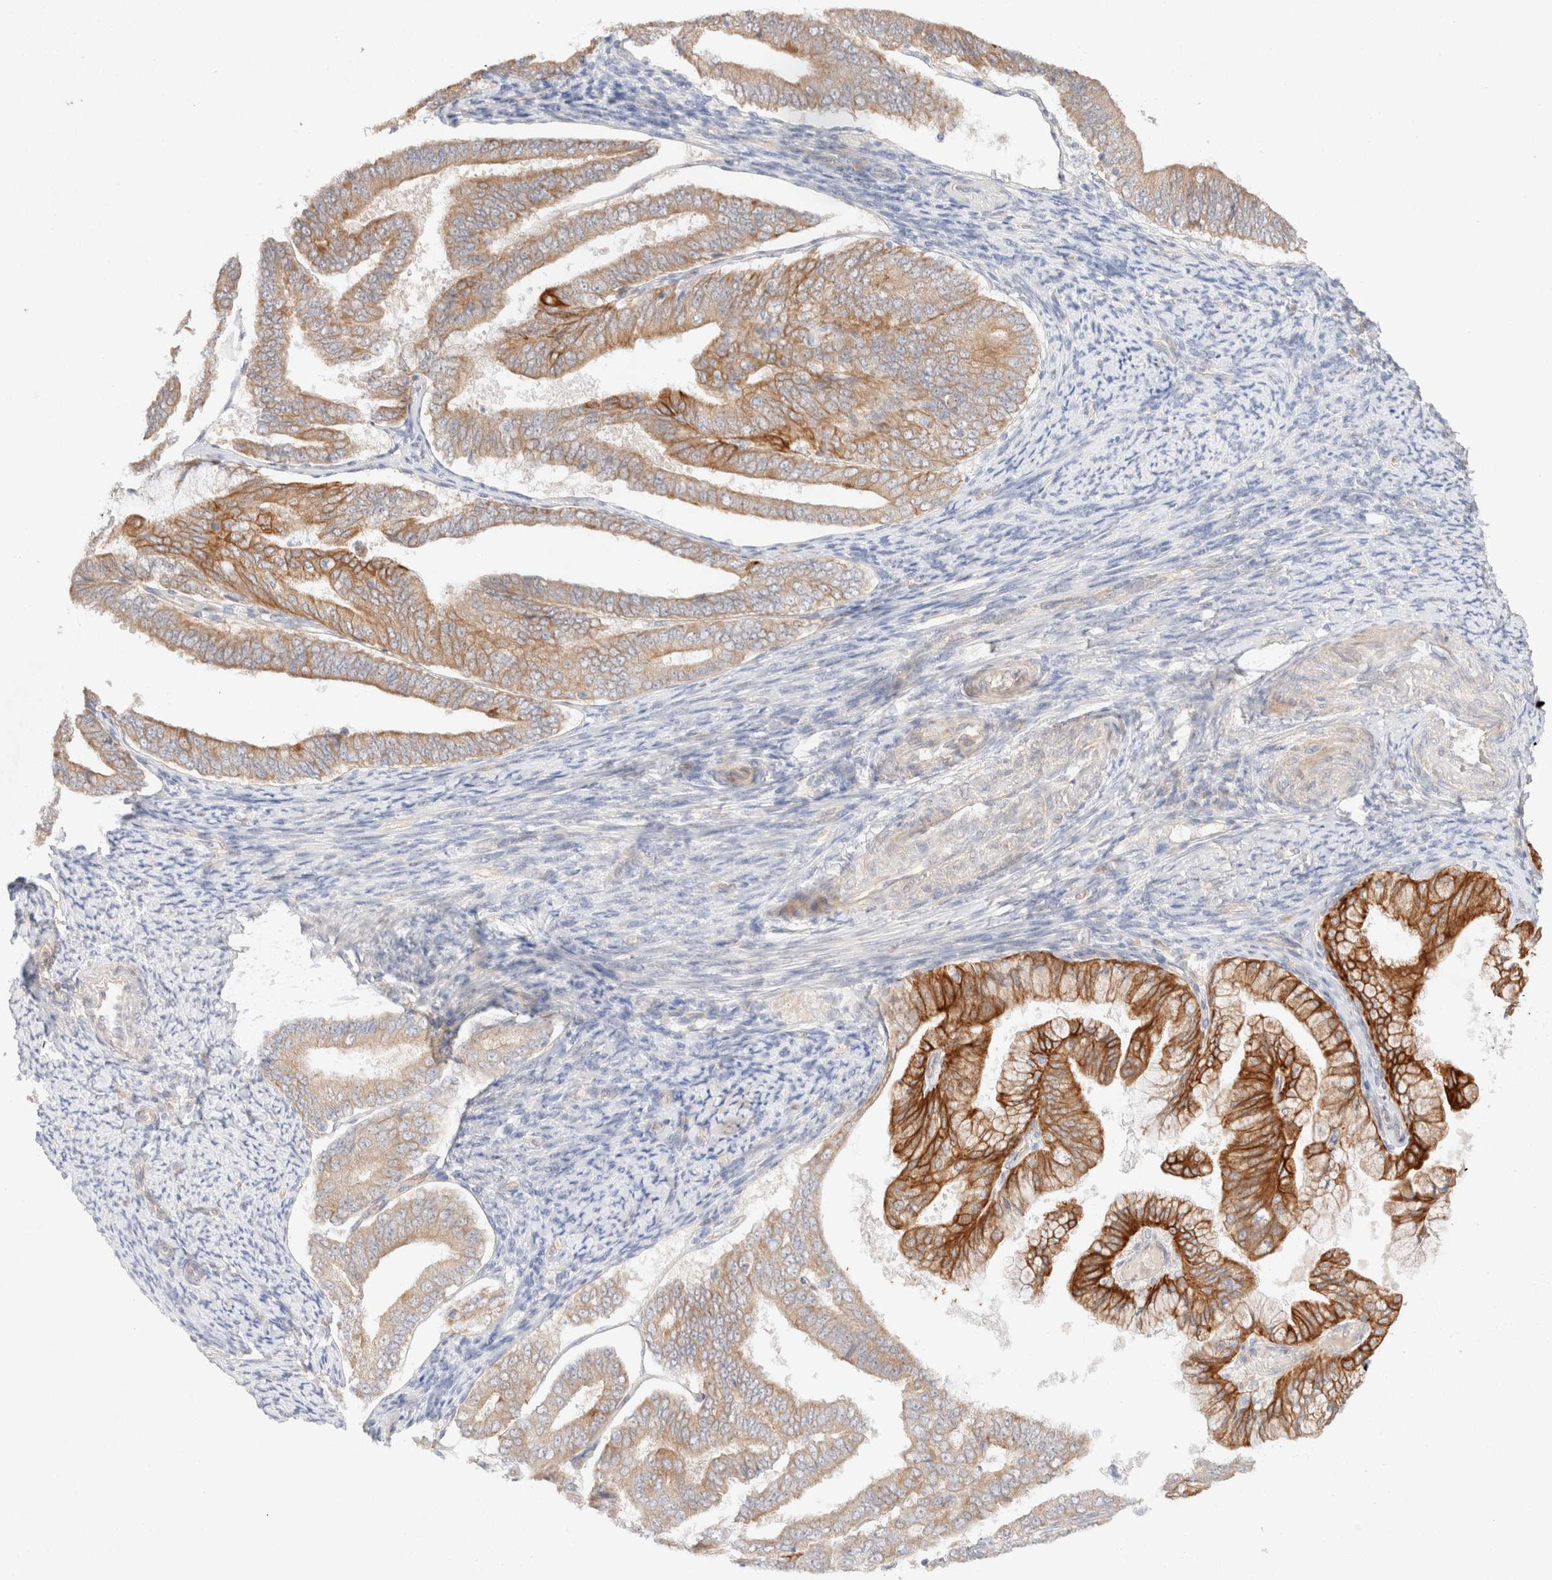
{"staining": {"intensity": "strong", "quantity": "25%-75%", "location": "cytoplasmic/membranous"}, "tissue": "endometrial cancer", "cell_type": "Tumor cells", "image_type": "cancer", "snomed": [{"axis": "morphology", "description": "Adenocarcinoma, NOS"}, {"axis": "topography", "description": "Endometrium"}], "caption": "The histopathology image reveals a brown stain indicating the presence of a protein in the cytoplasmic/membranous of tumor cells in endometrial cancer (adenocarcinoma).", "gene": "CSNK1E", "patient": {"sex": "female", "age": 63}}